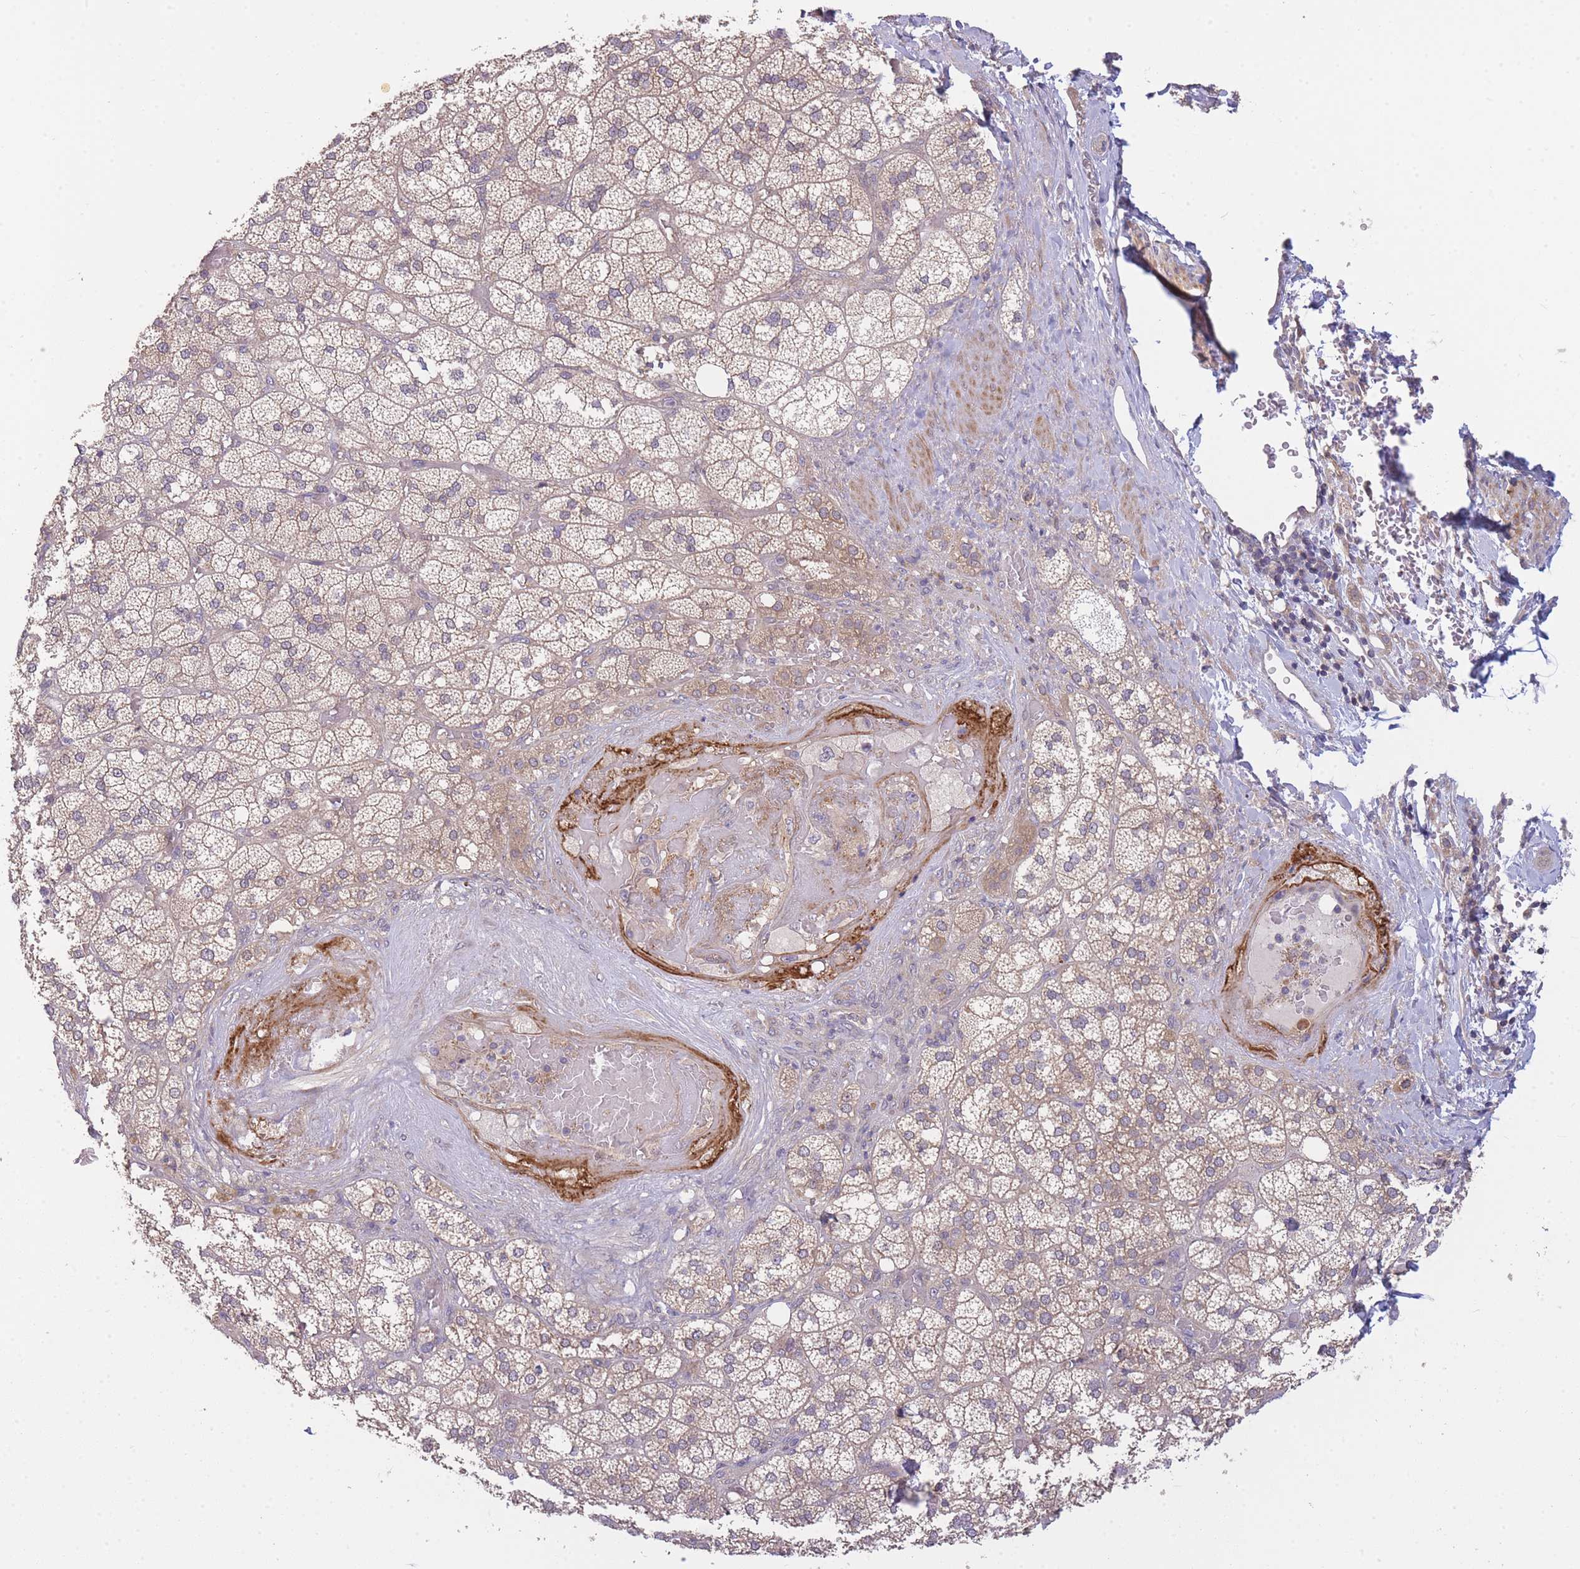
{"staining": {"intensity": "weak", "quantity": "25%-75%", "location": "cytoplasmic/membranous"}, "tissue": "adrenal gland", "cell_type": "Glandular cells", "image_type": "normal", "snomed": [{"axis": "morphology", "description": "Normal tissue, NOS"}, {"axis": "topography", "description": "Adrenal gland"}], "caption": "Immunohistochemical staining of normal human adrenal gland demonstrates 25%-75% levels of weak cytoplasmic/membranous protein expression in about 25%-75% of glandular cells.", "gene": "PFDN6", "patient": {"sex": "male", "age": 61}}